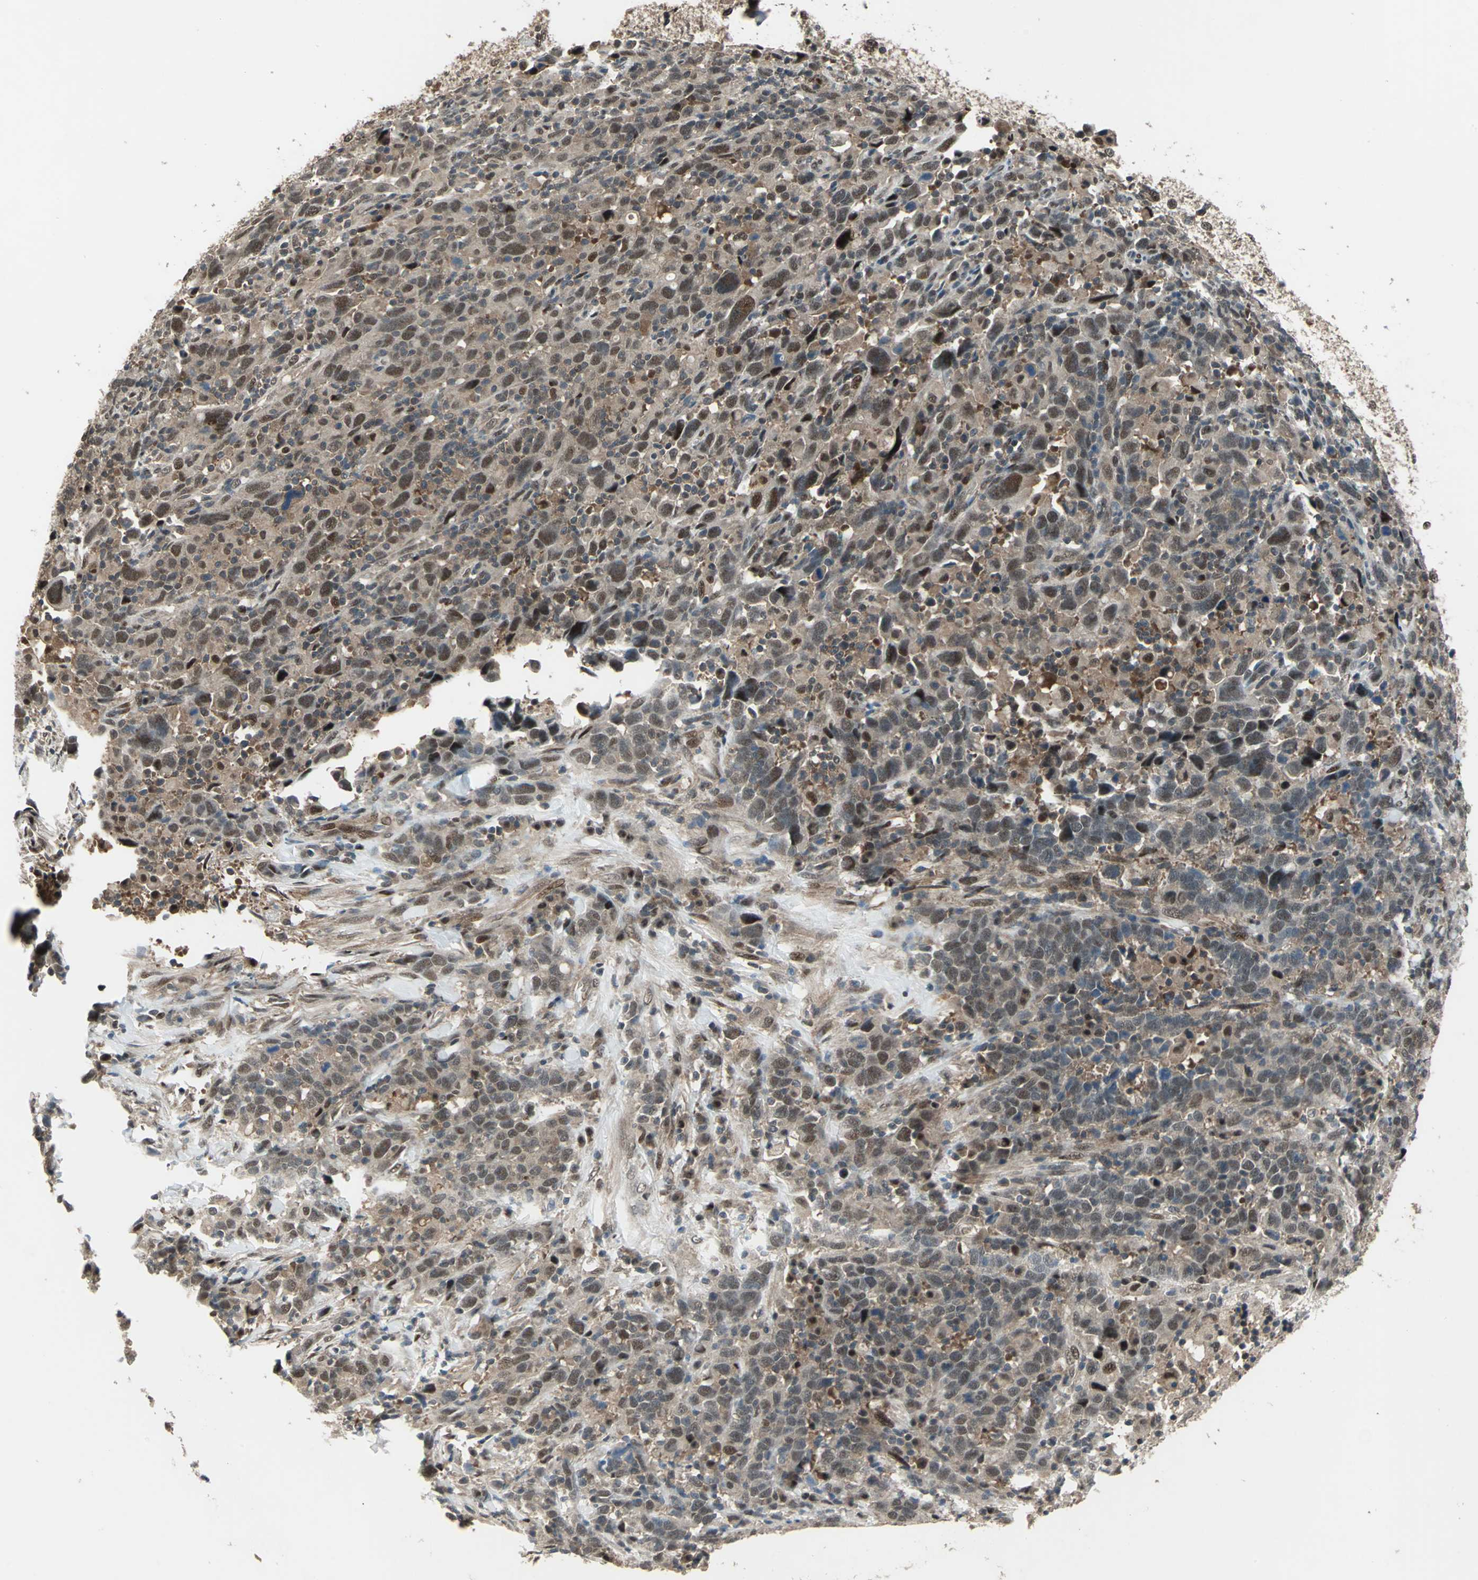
{"staining": {"intensity": "moderate", "quantity": ">75%", "location": "cytoplasmic/membranous,nuclear"}, "tissue": "urothelial cancer", "cell_type": "Tumor cells", "image_type": "cancer", "snomed": [{"axis": "morphology", "description": "Urothelial carcinoma, High grade"}, {"axis": "topography", "description": "Urinary bladder"}], "caption": "Tumor cells reveal moderate cytoplasmic/membranous and nuclear positivity in about >75% of cells in urothelial cancer. (IHC, brightfield microscopy, high magnification).", "gene": "COPS5", "patient": {"sex": "male", "age": 61}}